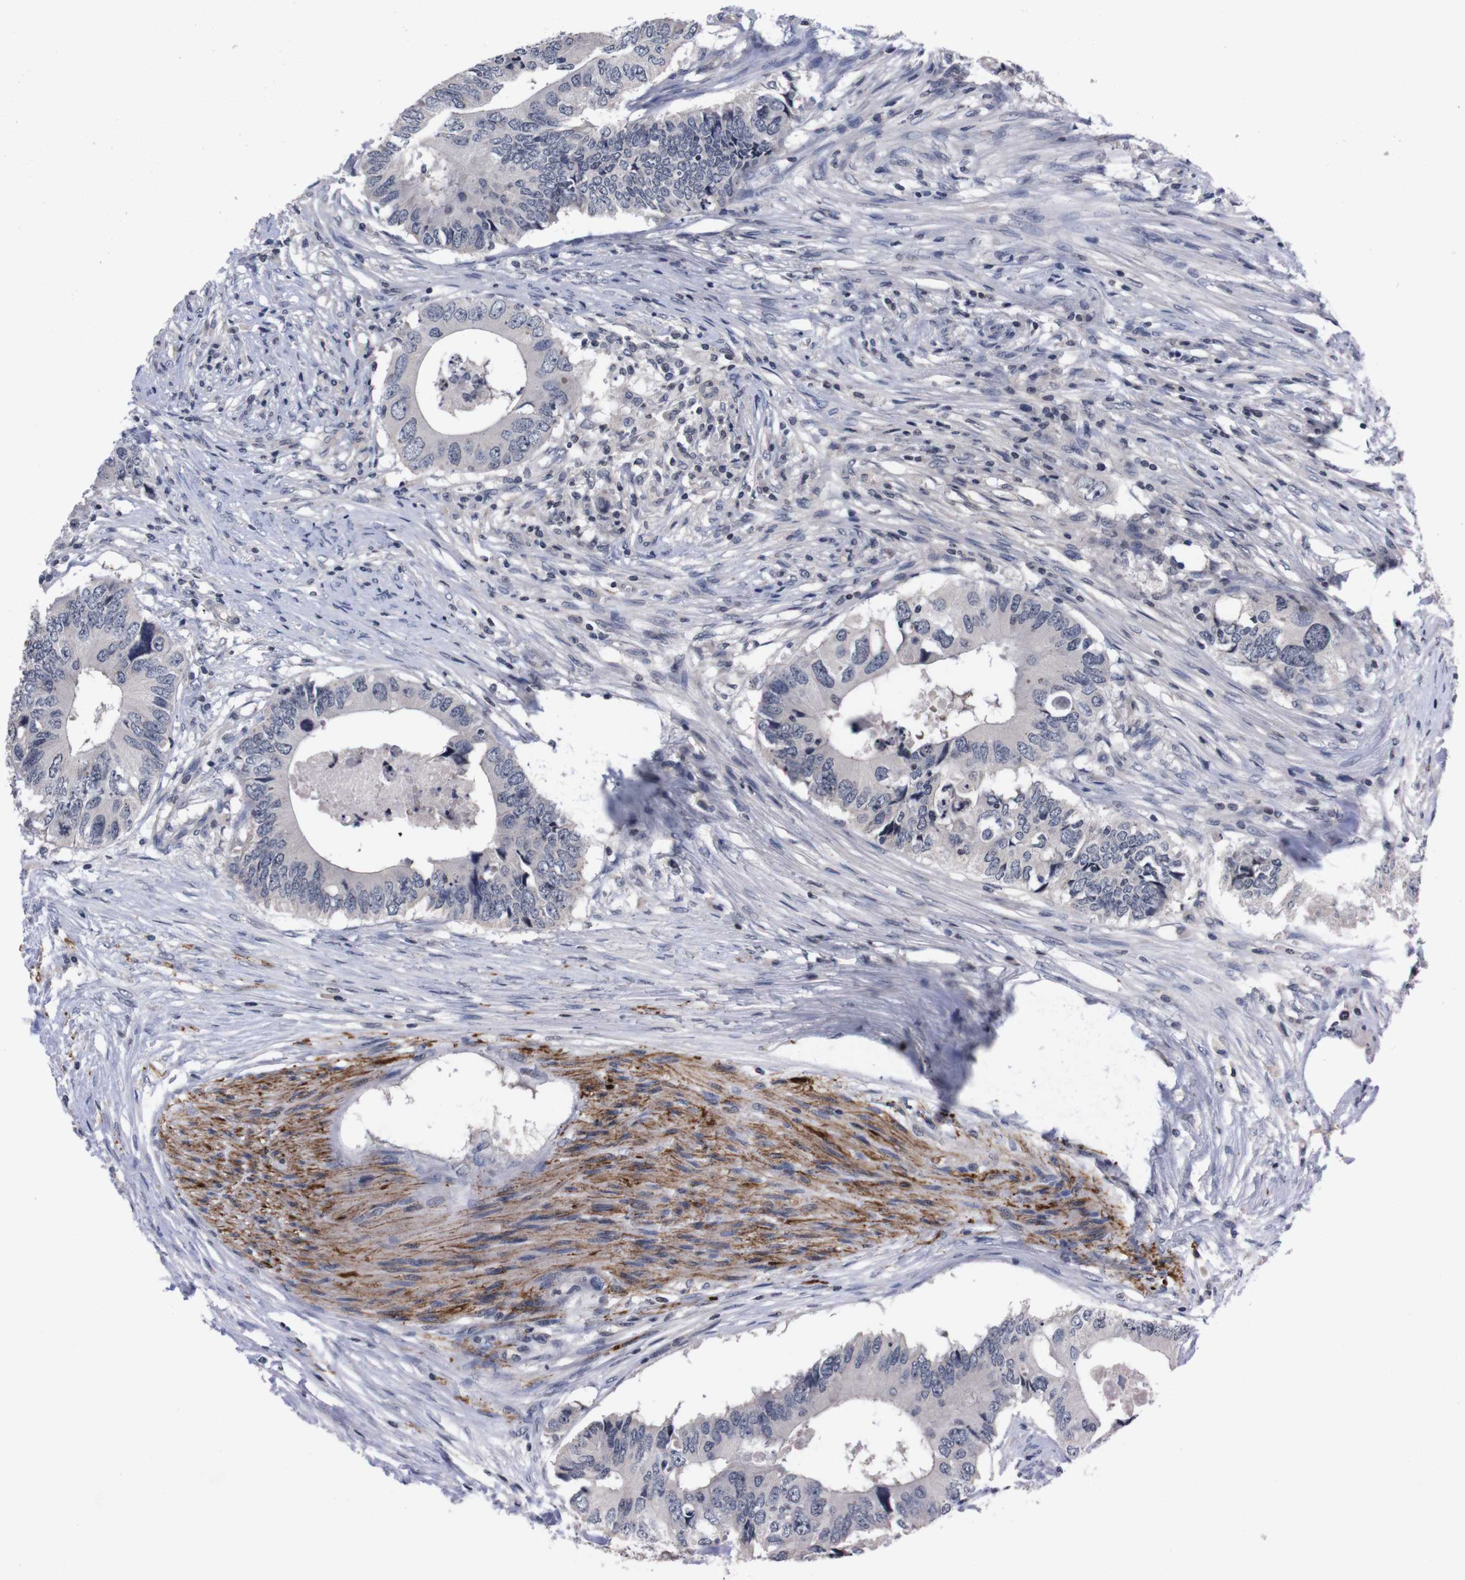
{"staining": {"intensity": "negative", "quantity": "none", "location": "none"}, "tissue": "colorectal cancer", "cell_type": "Tumor cells", "image_type": "cancer", "snomed": [{"axis": "morphology", "description": "Adenocarcinoma, NOS"}, {"axis": "topography", "description": "Colon"}], "caption": "A high-resolution micrograph shows immunohistochemistry staining of colorectal cancer (adenocarcinoma), which exhibits no significant staining in tumor cells.", "gene": "TNFRSF21", "patient": {"sex": "male", "age": 71}}